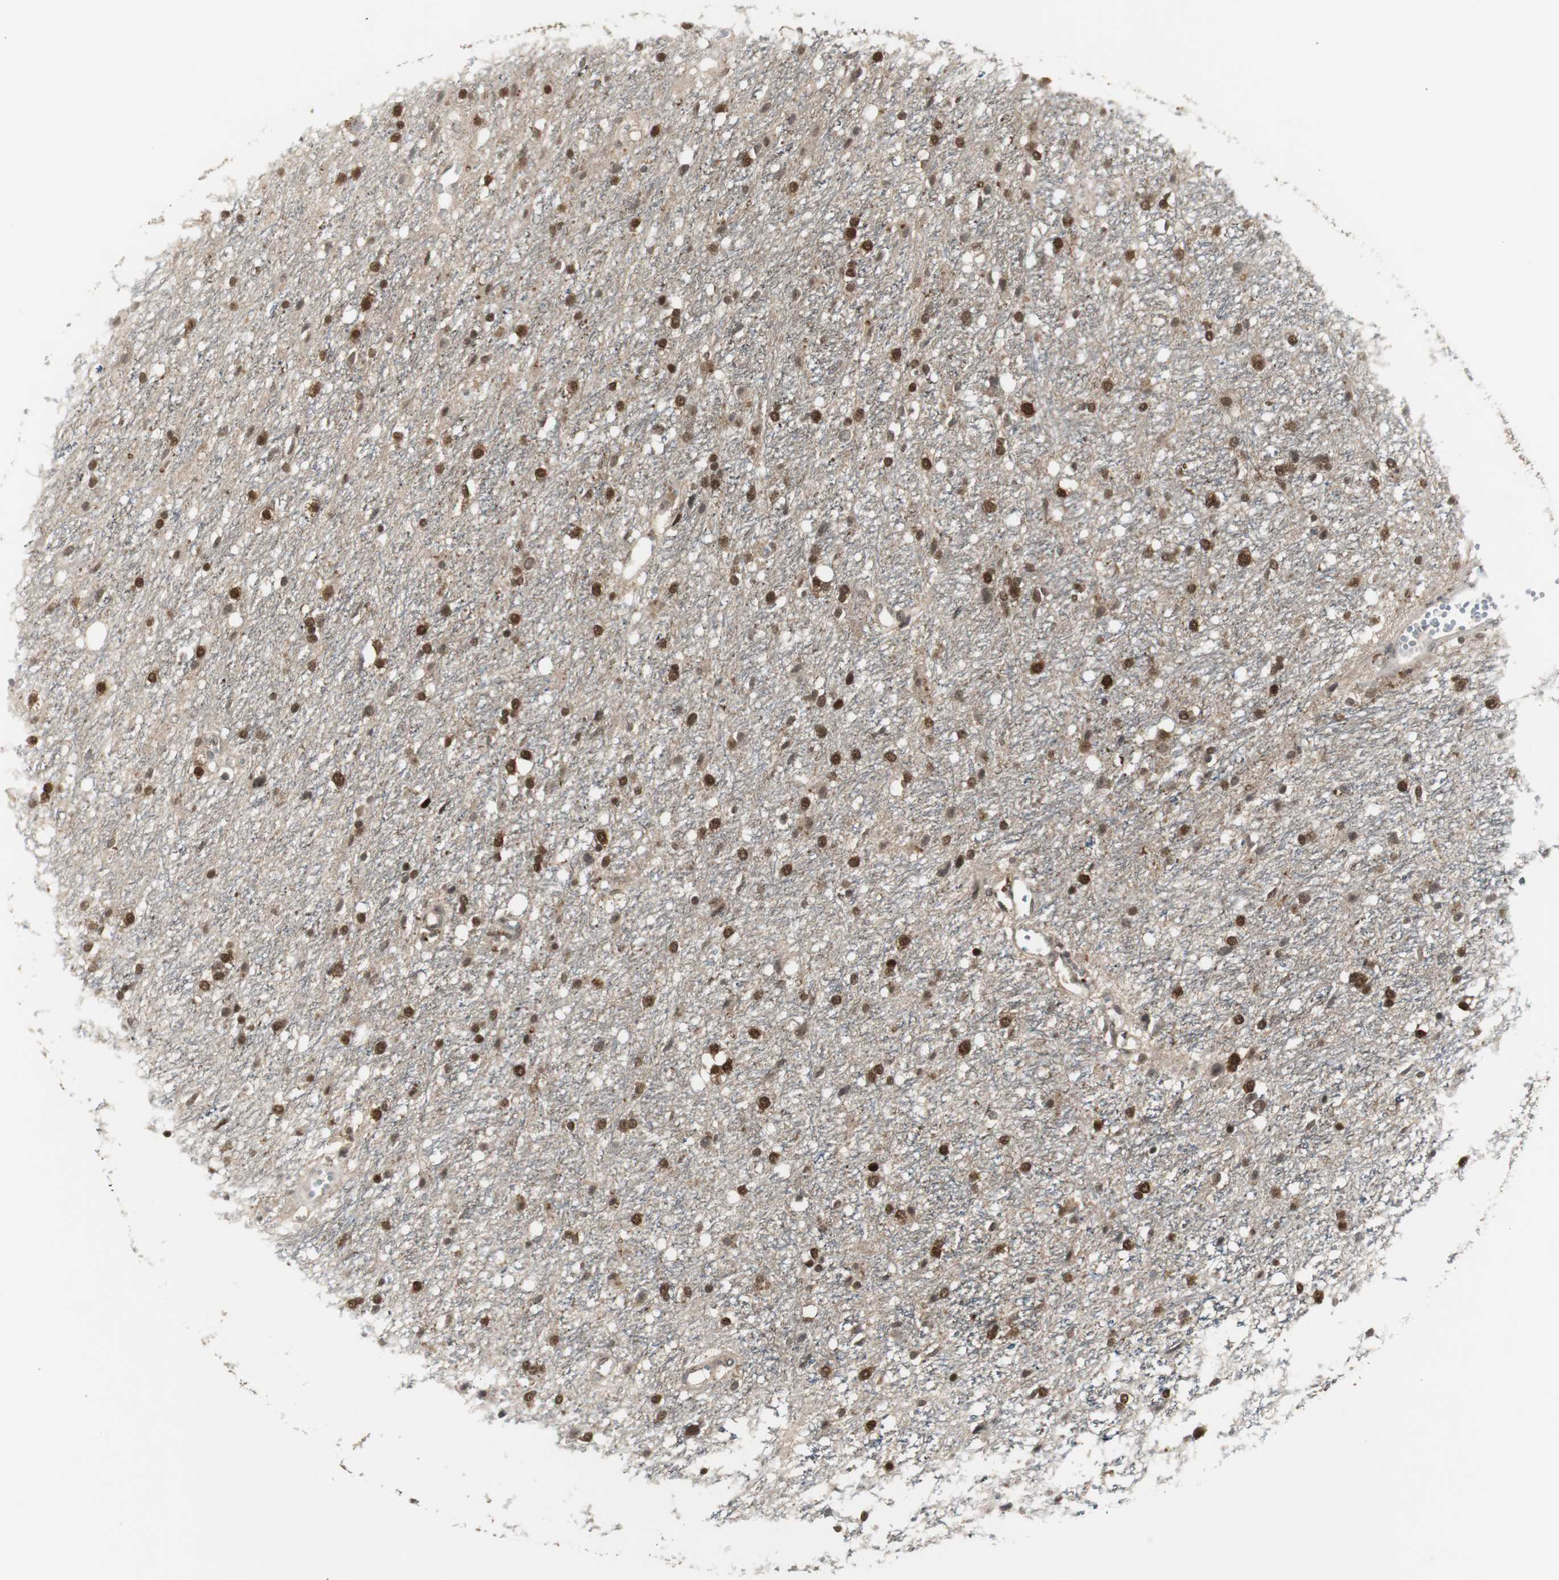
{"staining": {"intensity": "strong", "quantity": ">75%", "location": "cytoplasmic/membranous,nuclear"}, "tissue": "glioma", "cell_type": "Tumor cells", "image_type": "cancer", "snomed": [{"axis": "morphology", "description": "Glioma, malignant, High grade"}, {"axis": "topography", "description": "Brain"}], "caption": "IHC photomicrograph of glioma stained for a protein (brown), which reveals high levels of strong cytoplasmic/membranous and nuclear expression in about >75% of tumor cells.", "gene": "PLIN3", "patient": {"sex": "female", "age": 59}}